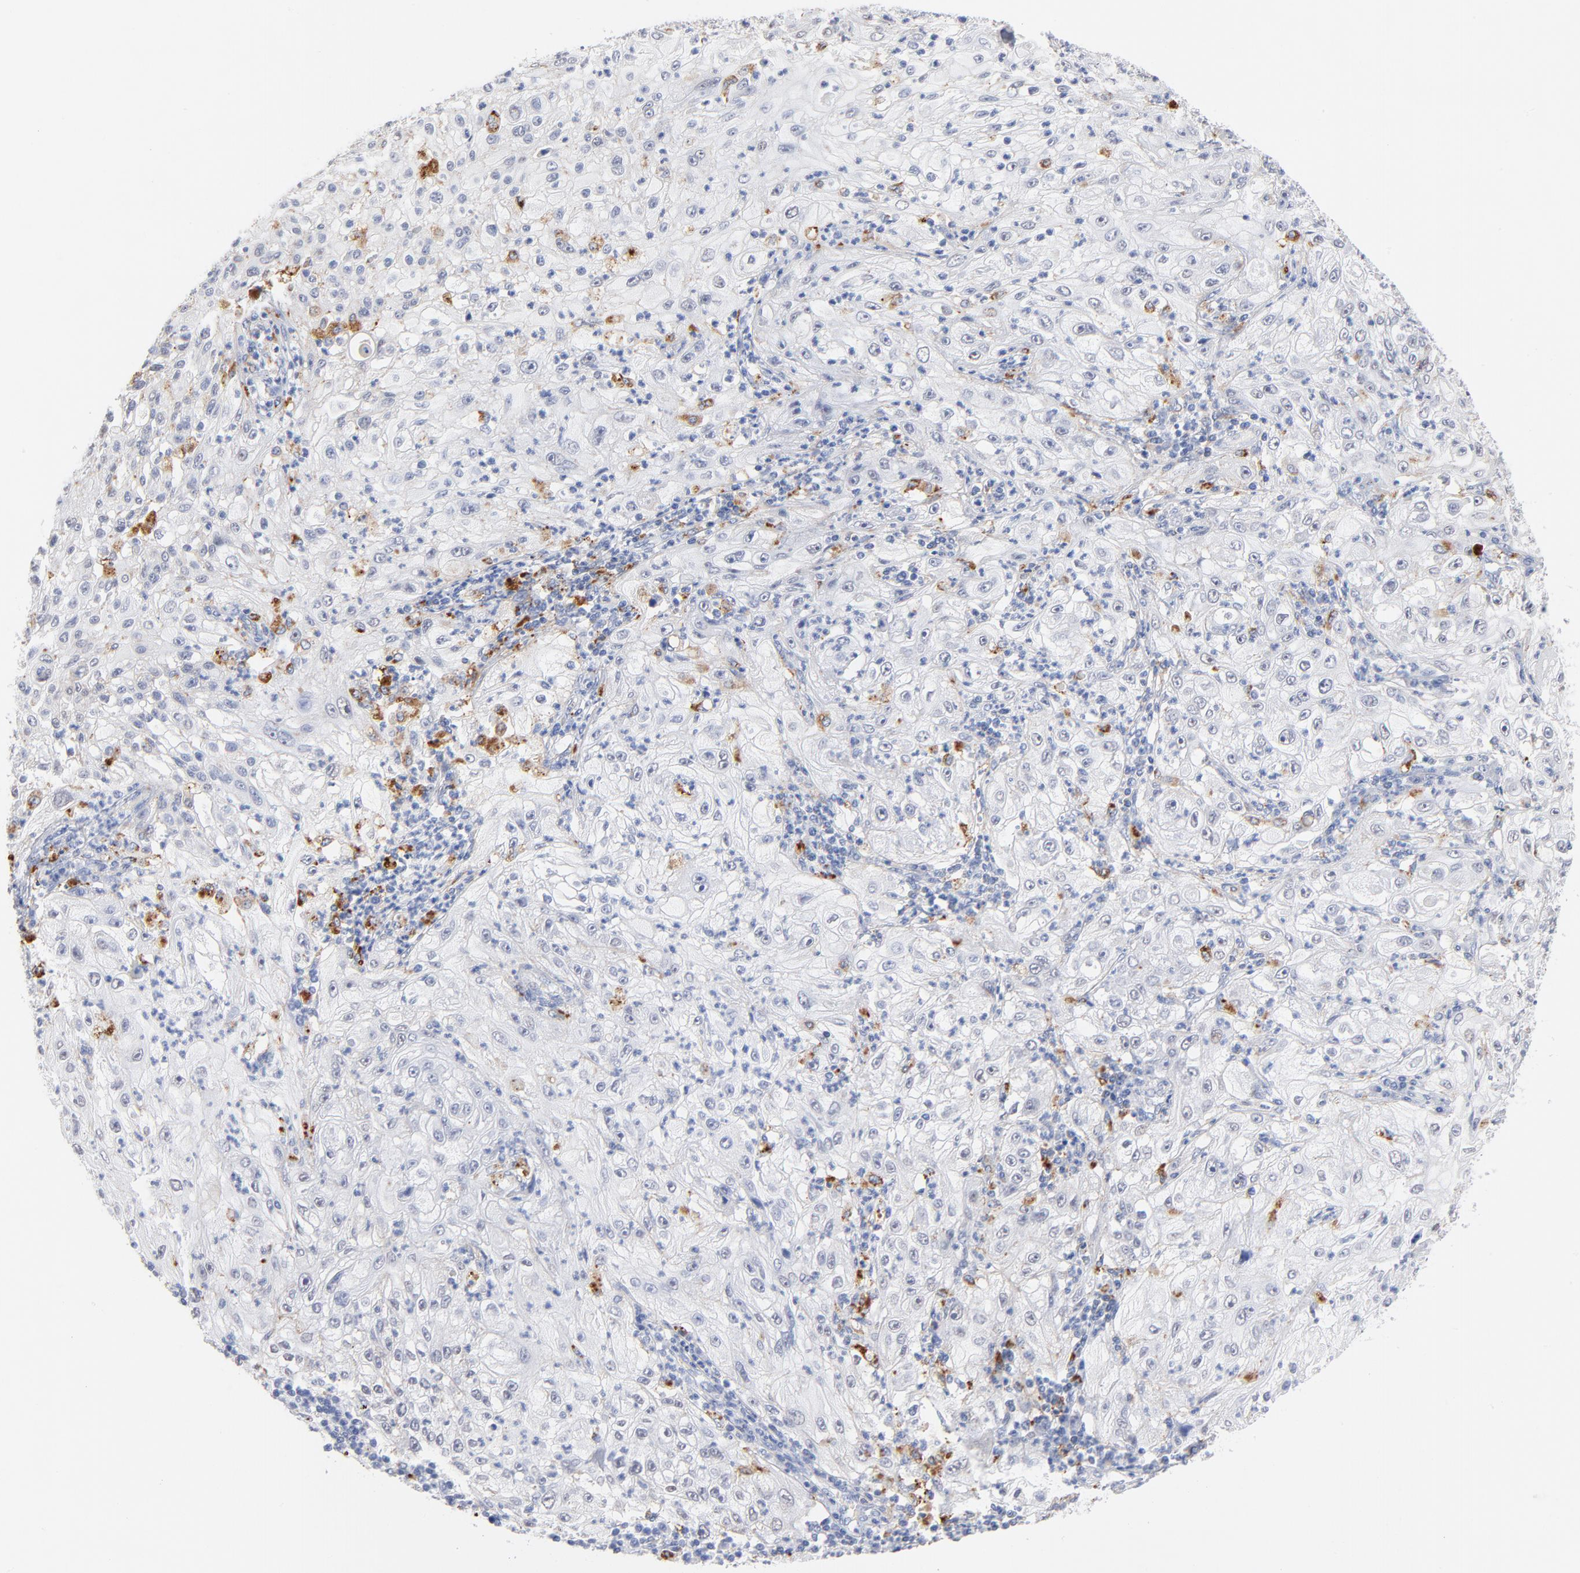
{"staining": {"intensity": "negative", "quantity": "none", "location": "none"}, "tissue": "lung cancer", "cell_type": "Tumor cells", "image_type": "cancer", "snomed": [{"axis": "morphology", "description": "Inflammation, NOS"}, {"axis": "morphology", "description": "Squamous cell carcinoma, NOS"}, {"axis": "topography", "description": "Lymph node"}, {"axis": "topography", "description": "Soft tissue"}, {"axis": "topography", "description": "Lung"}], "caption": "A high-resolution photomicrograph shows immunohistochemistry (IHC) staining of lung cancer (squamous cell carcinoma), which reveals no significant positivity in tumor cells. (DAB (3,3'-diaminobenzidine) immunohistochemistry, high magnification).", "gene": "LTBP2", "patient": {"sex": "male", "age": 66}}